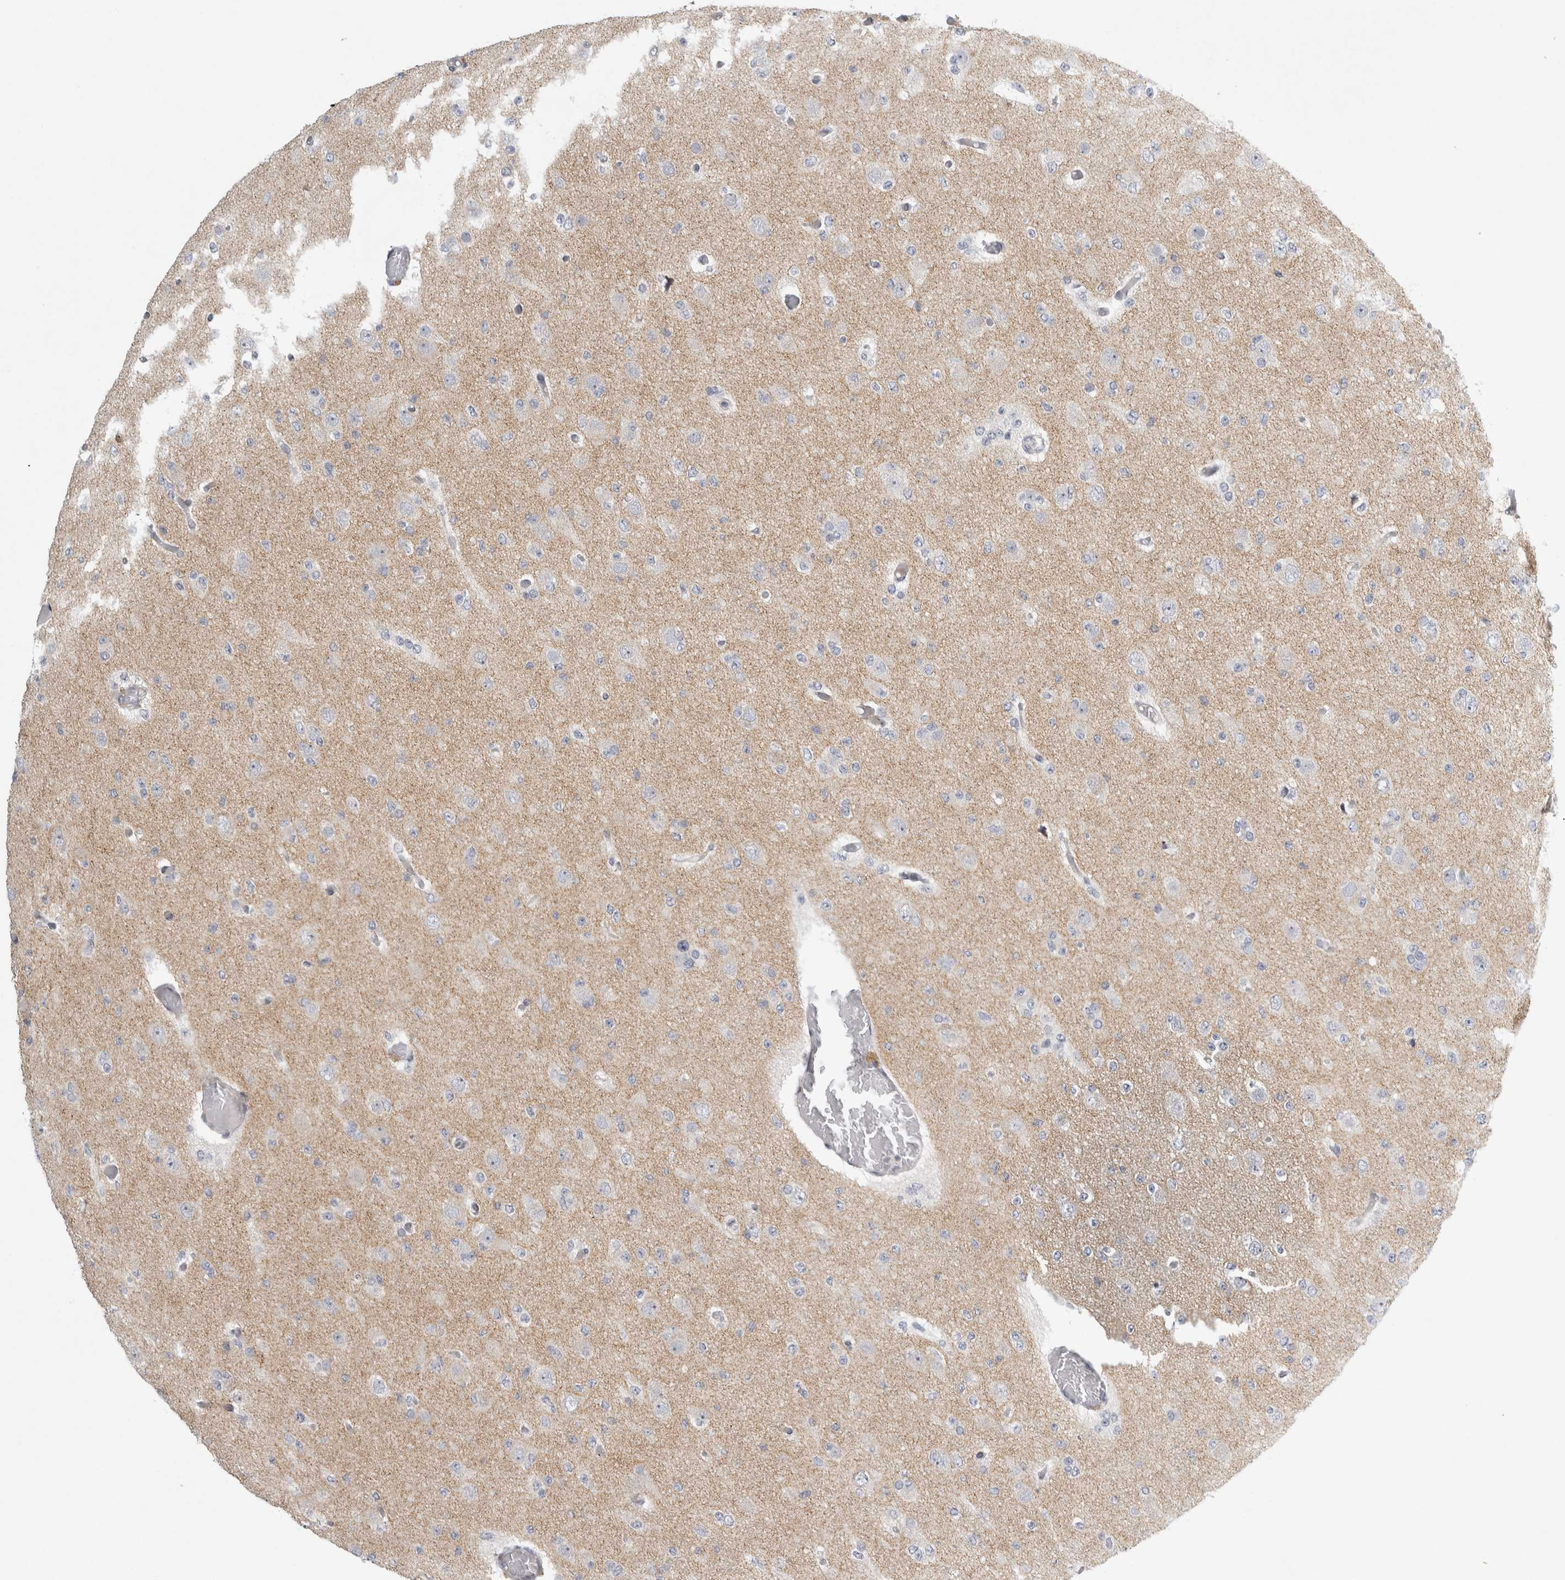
{"staining": {"intensity": "negative", "quantity": "none", "location": "none"}, "tissue": "glioma", "cell_type": "Tumor cells", "image_type": "cancer", "snomed": [{"axis": "morphology", "description": "Glioma, malignant, Low grade"}, {"axis": "topography", "description": "Brain"}], "caption": "Malignant low-grade glioma stained for a protein using IHC reveals no expression tumor cells.", "gene": "UTP25", "patient": {"sex": "female", "age": 22}}